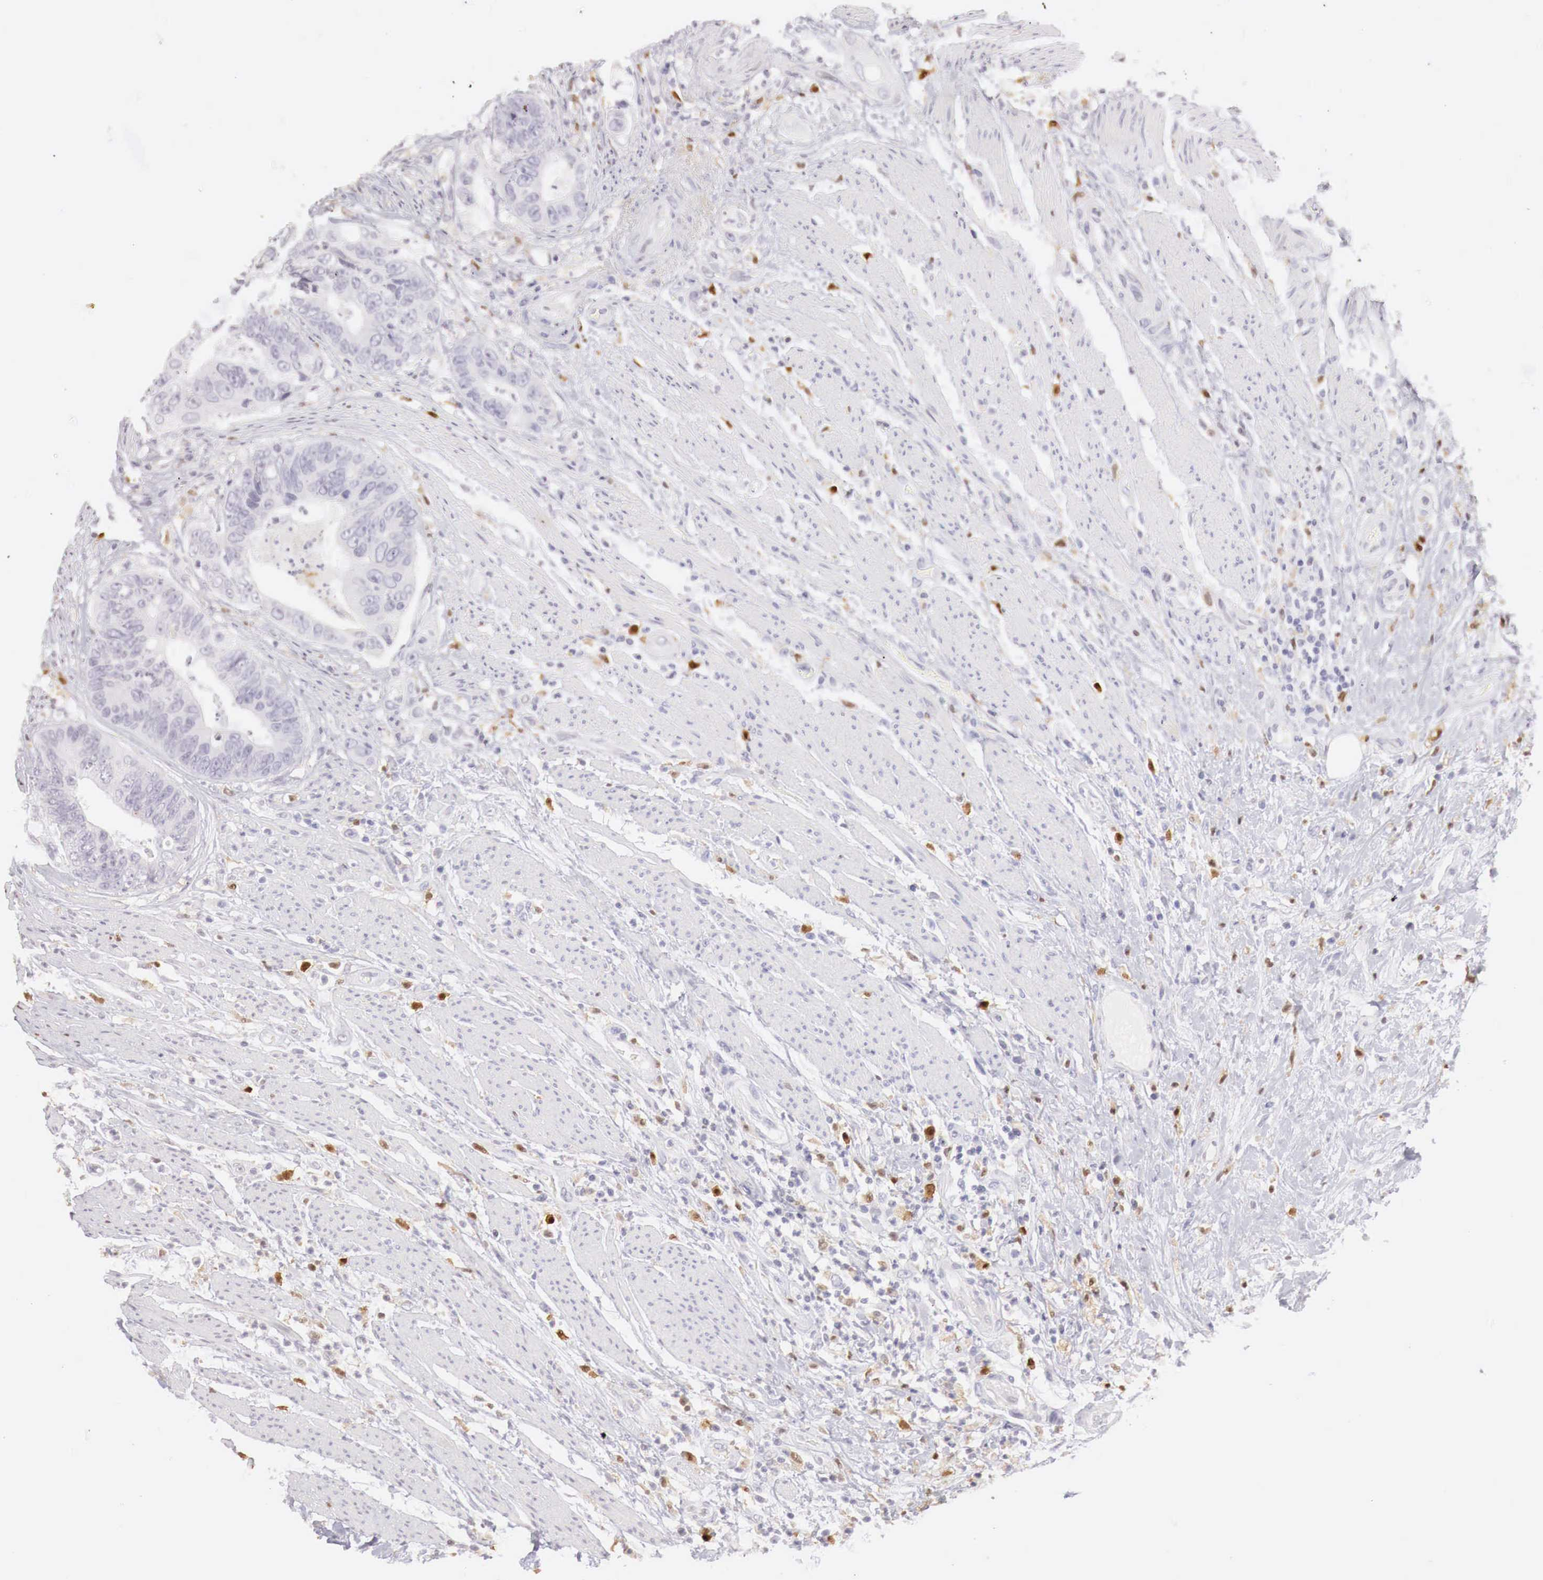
{"staining": {"intensity": "negative", "quantity": "none", "location": "none"}, "tissue": "colorectal cancer", "cell_type": "Tumor cells", "image_type": "cancer", "snomed": [{"axis": "morphology", "description": "Adenocarcinoma, NOS"}, {"axis": "topography", "description": "Rectum"}], "caption": "There is no significant expression in tumor cells of colorectal adenocarcinoma.", "gene": "RENBP", "patient": {"sex": "female", "age": 65}}